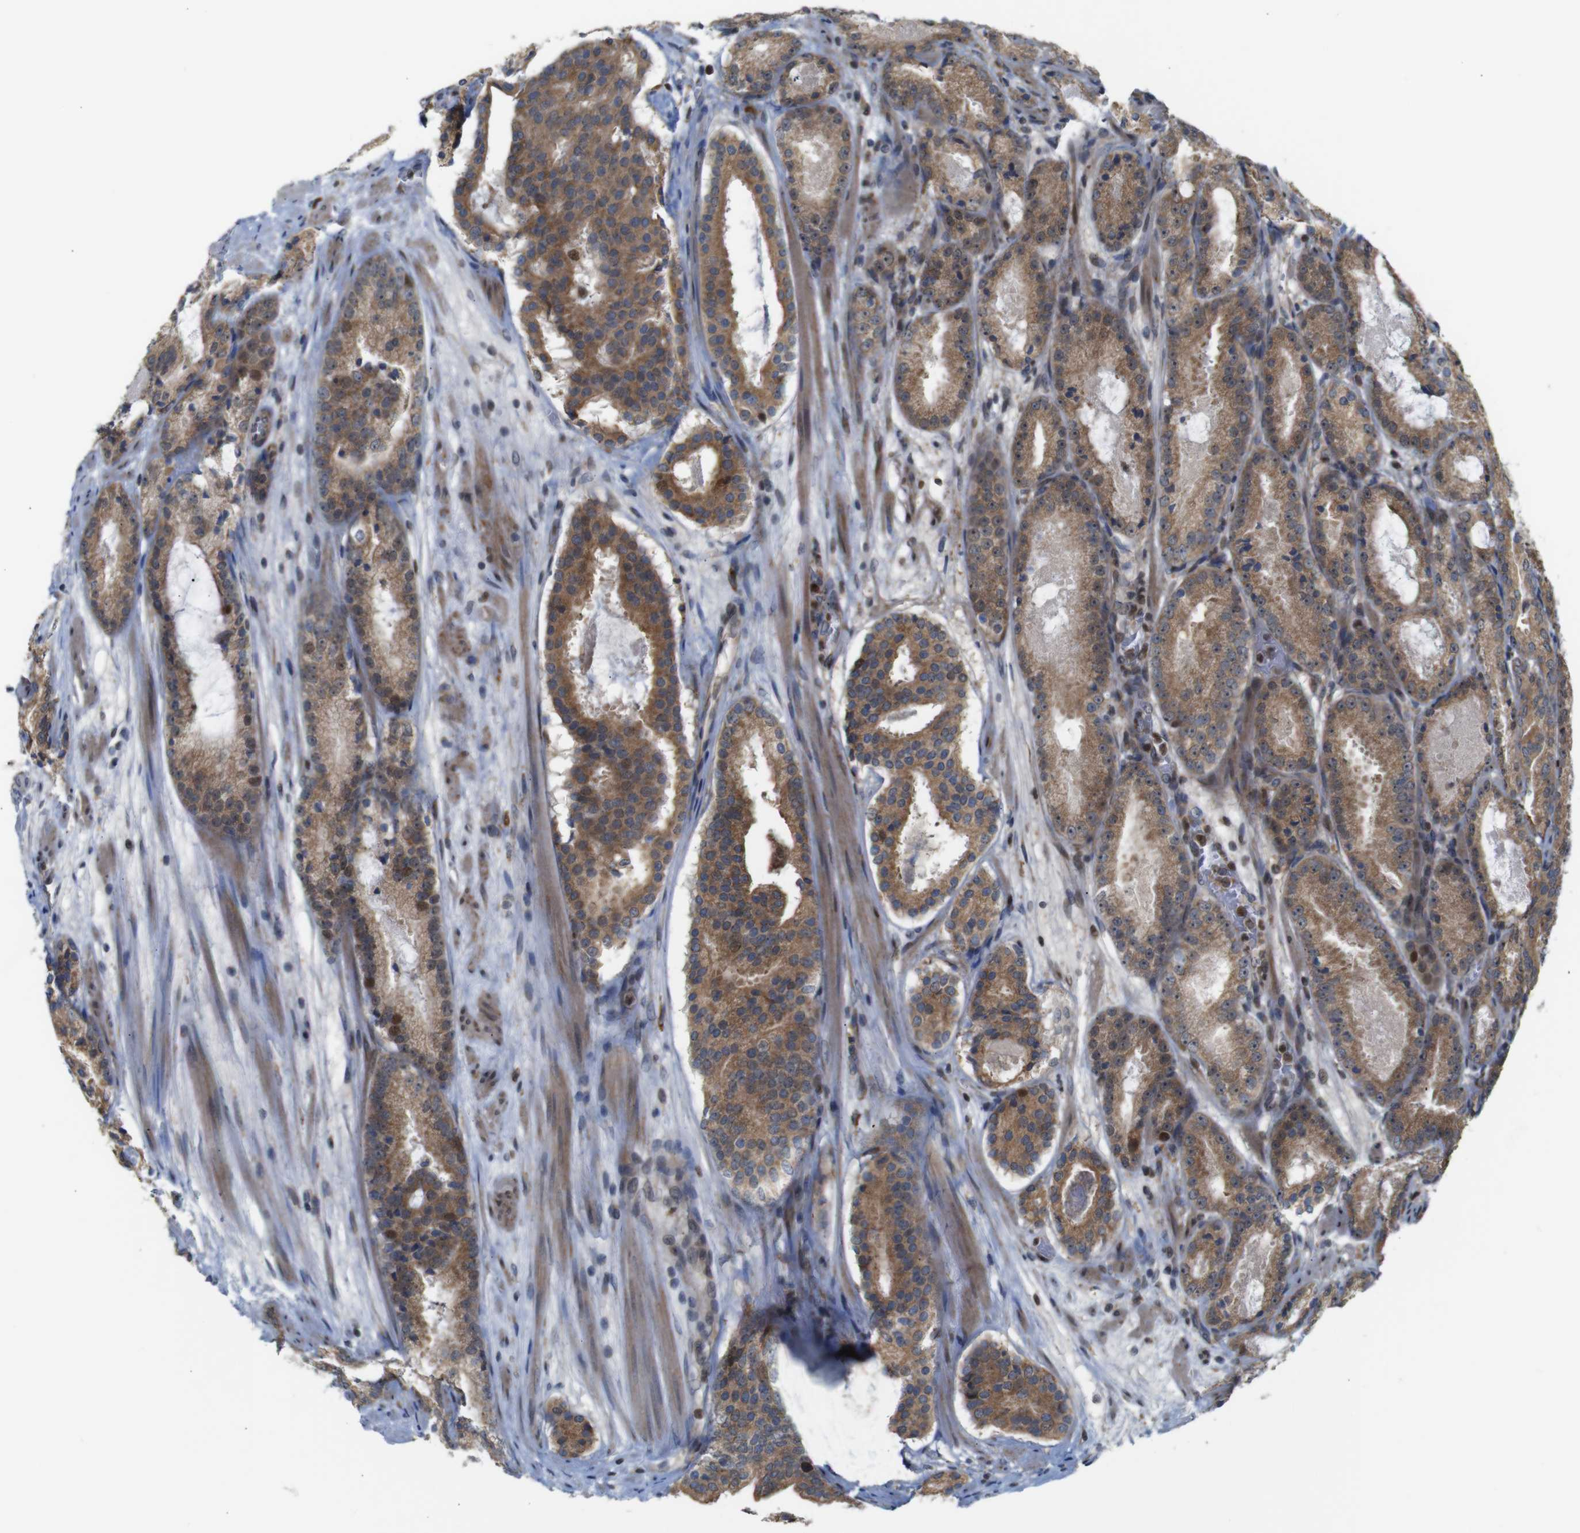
{"staining": {"intensity": "moderate", "quantity": ">75%", "location": "cytoplasmic/membranous"}, "tissue": "prostate cancer", "cell_type": "Tumor cells", "image_type": "cancer", "snomed": [{"axis": "morphology", "description": "Adenocarcinoma, Low grade"}, {"axis": "topography", "description": "Prostate"}], "caption": "Prostate cancer (adenocarcinoma (low-grade)) stained with IHC demonstrates moderate cytoplasmic/membranous positivity in approximately >75% of tumor cells.", "gene": "PTPN1", "patient": {"sex": "male", "age": 69}}